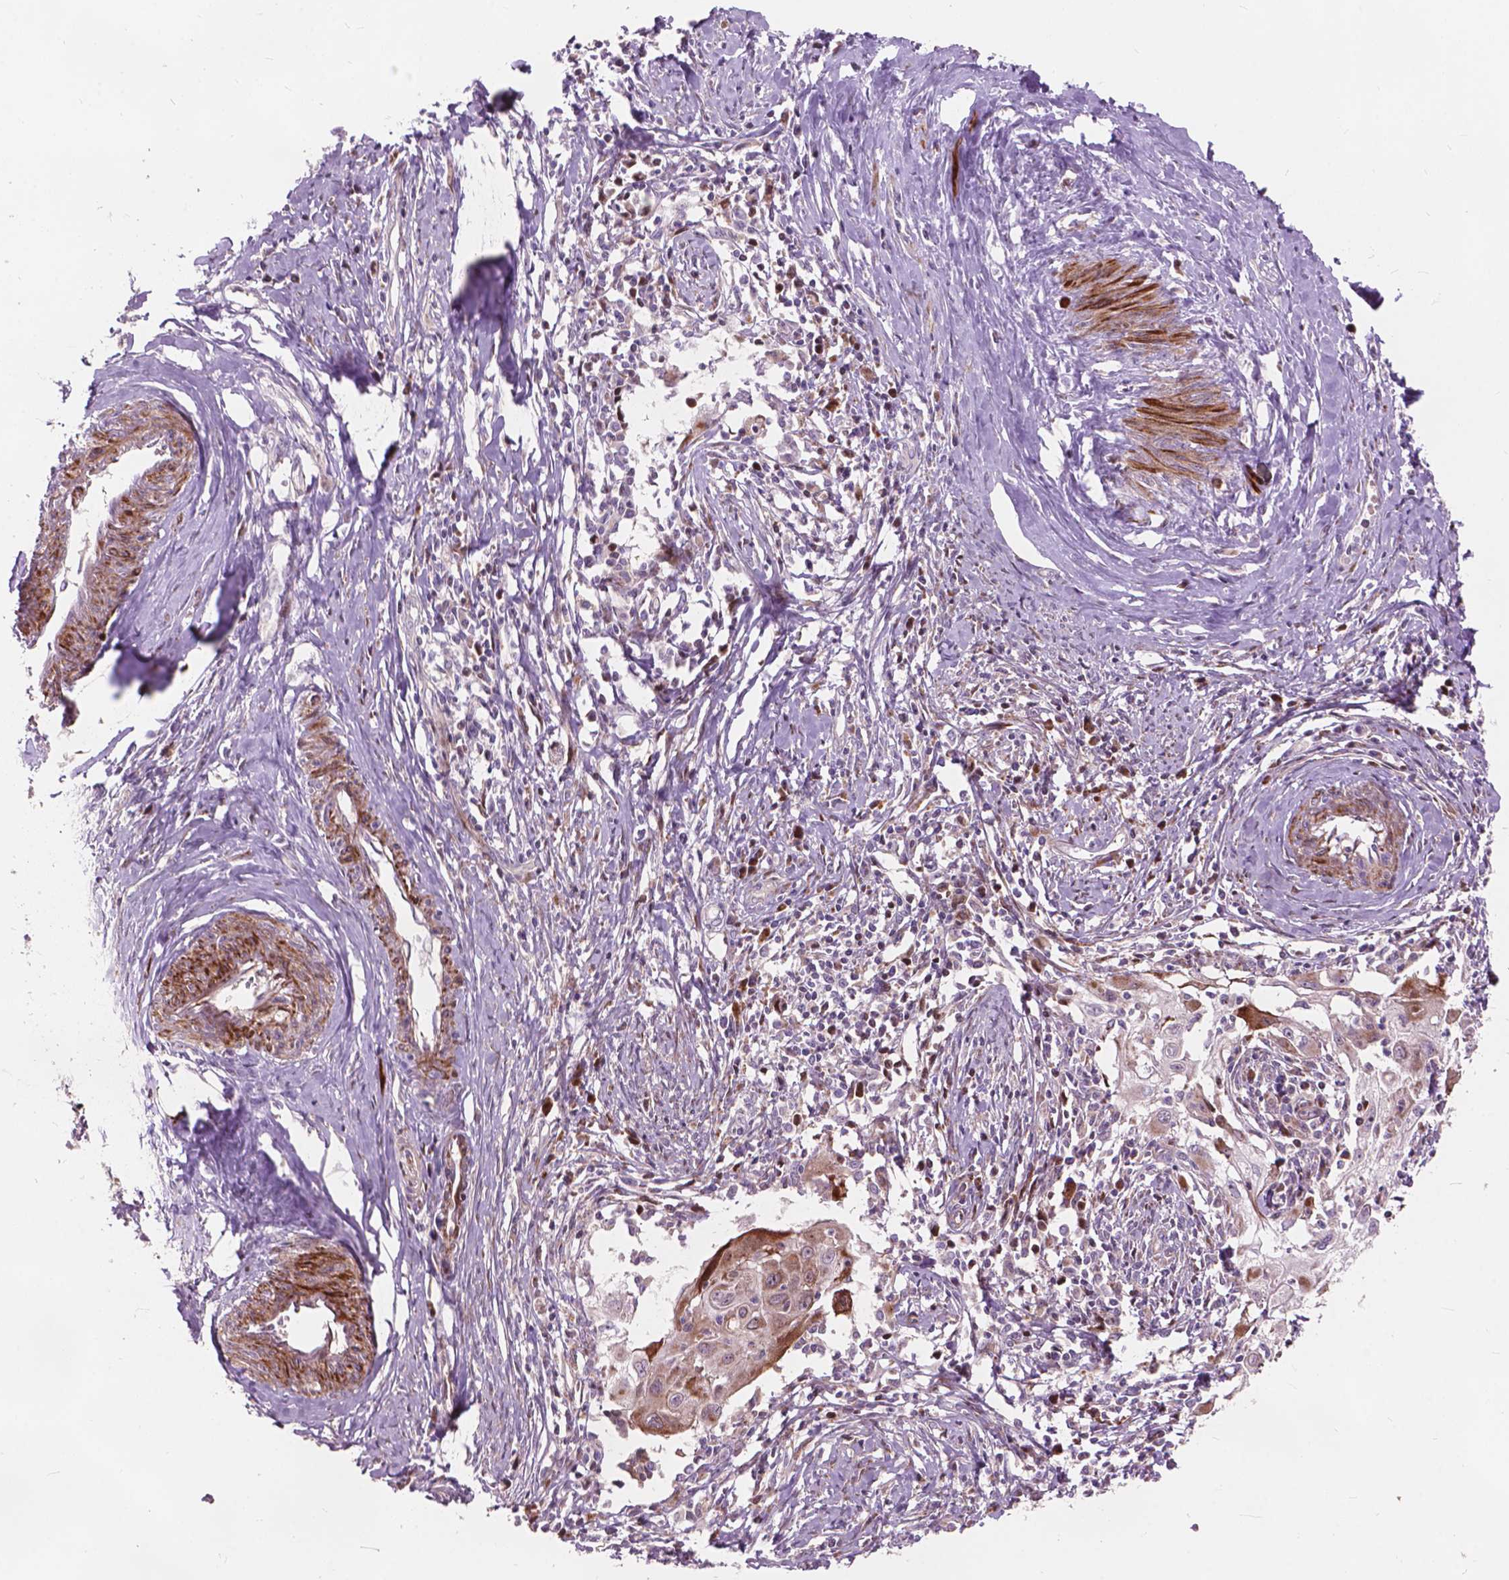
{"staining": {"intensity": "moderate", "quantity": "<25%", "location": "cytoplasmic/membranous"}, "tissue": "cervical cancer", "cell_type": "Tumor cells", "image_type": "cancer", "snomed": [{"axis": "morphology", "description": "Squamous cell carcinoma, NOS"}, {"axis": "topography", "description": "Cervix"}], "caption": "There is low levels of moderate cytoplasmic/membranous staining in tumor cells of cervical cancer, as demonstrated by immunohistochemical staining (brown color).", "gene": "MORN1", "patient": {"sex": "female", "age": 30}}